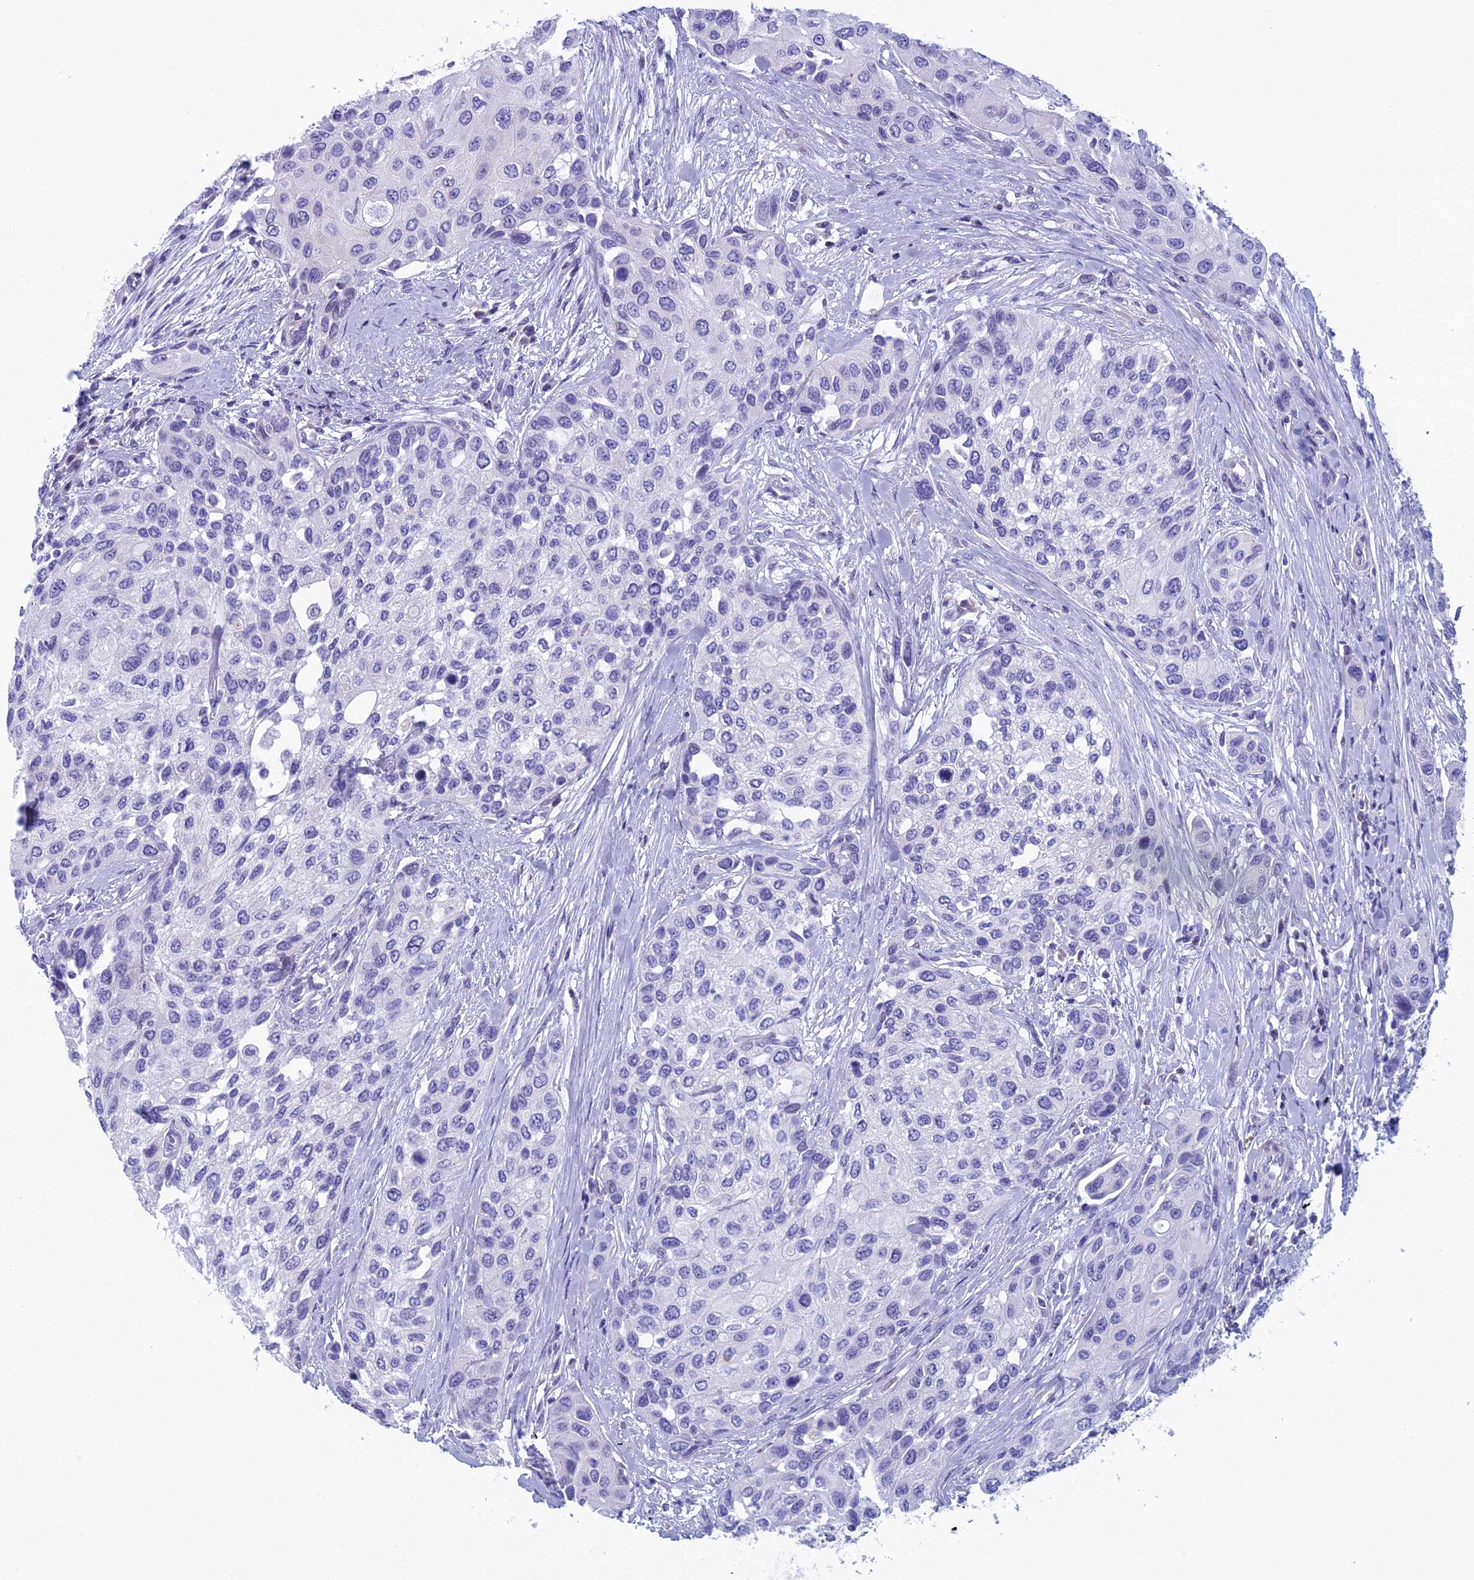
{"staining": {"intensity": "negative", "quantity": "none", "location": "none"}, "tissue": "urothelial cancer", "cell_type": "Tumor cells", "image_type": "cancer", "snomed": [{"axis": "morphology", "description": "Normal tissue, NOS"}, {"axis": "morphology", "description": "Urothelial carcinoma, High grade"}, {"axis": "topography", "description": "Vascular tissue"}, {"axis": "topography", "description": "Urinary bladder"}], "caption": "High power microscopy micrograph of an IHC photomicrograph of urothelial carcinoma (high-grade), revealing no significant staining in tumor cells. (Immunohistochemistry (ihc), brightfield microscopy, high magnification).", "gene": "ZNF563", "patient": {"sex": "female", "age": 56}}